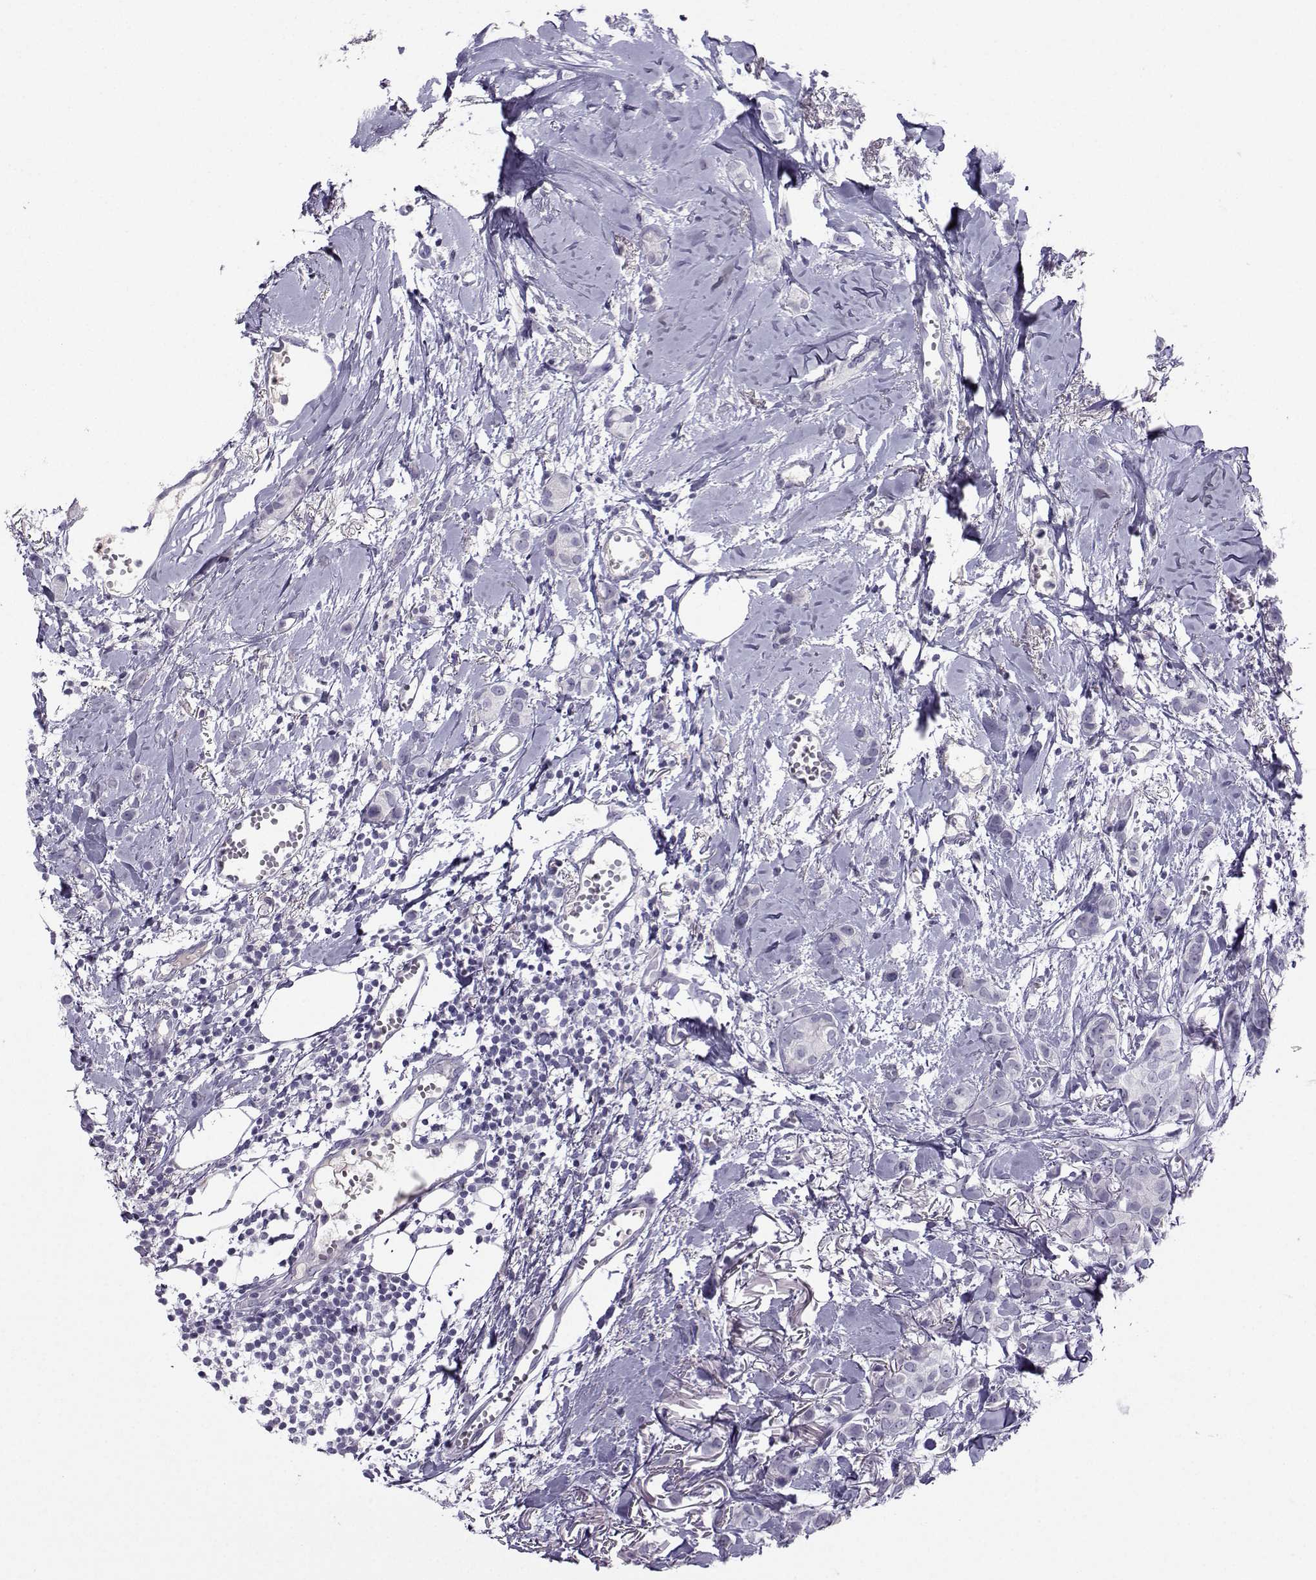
{"staining": {"intensity": "negative", "quantity": "none", "location": "none"}, "tissue": "breast cancer", "cell_type": "Tumor cells", "image_type": "cancer", "snomed": [{"axis": "morphology", "description": "Duct carcinoma"}, {"axis": "topography", "description": "Breast"}], "caption": "There is no significant staining in tumor cells of breast infiltrating ductal carcinoma.", "gene": "ARMC2", "patient": {"sex": "female", "age": 85}}